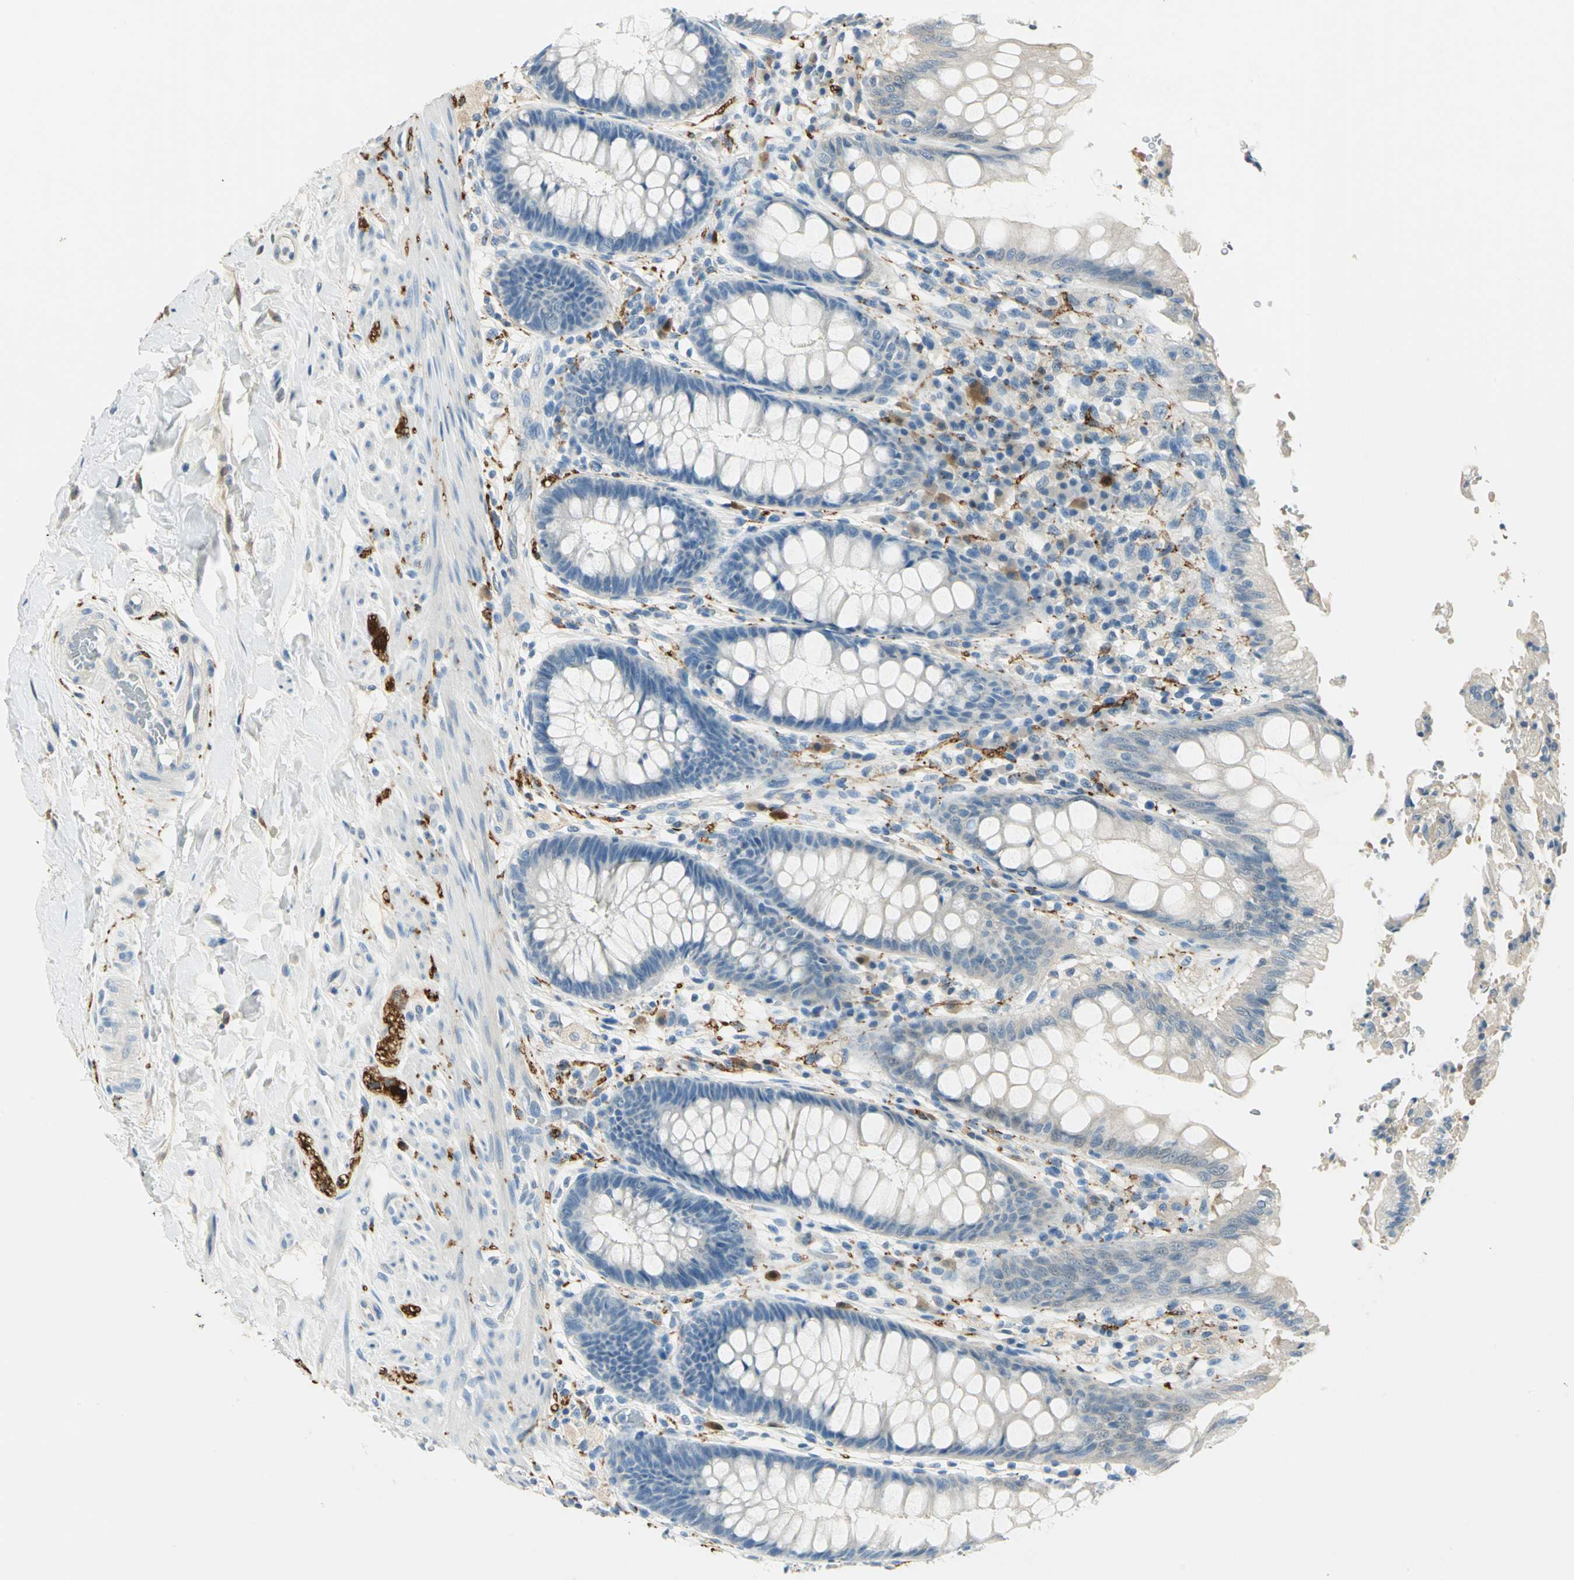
{"staining": {"intensity": "negative", "quantity": "none", "location": "none"}, "tissue": "rectum", "cell_type": "Glandular cells", "image_type": "normal", "snomed": [{"axis": "morphology", "description": "Normal tissue, NOS"}, {"axis": "topography", "description": "Rectum"}], "caption": "The immunohistochemistry image has no significant positivity in glandular cells of rectum.", "gene": "UCHL1", "patient": {"sex": "female", "age": 46}}